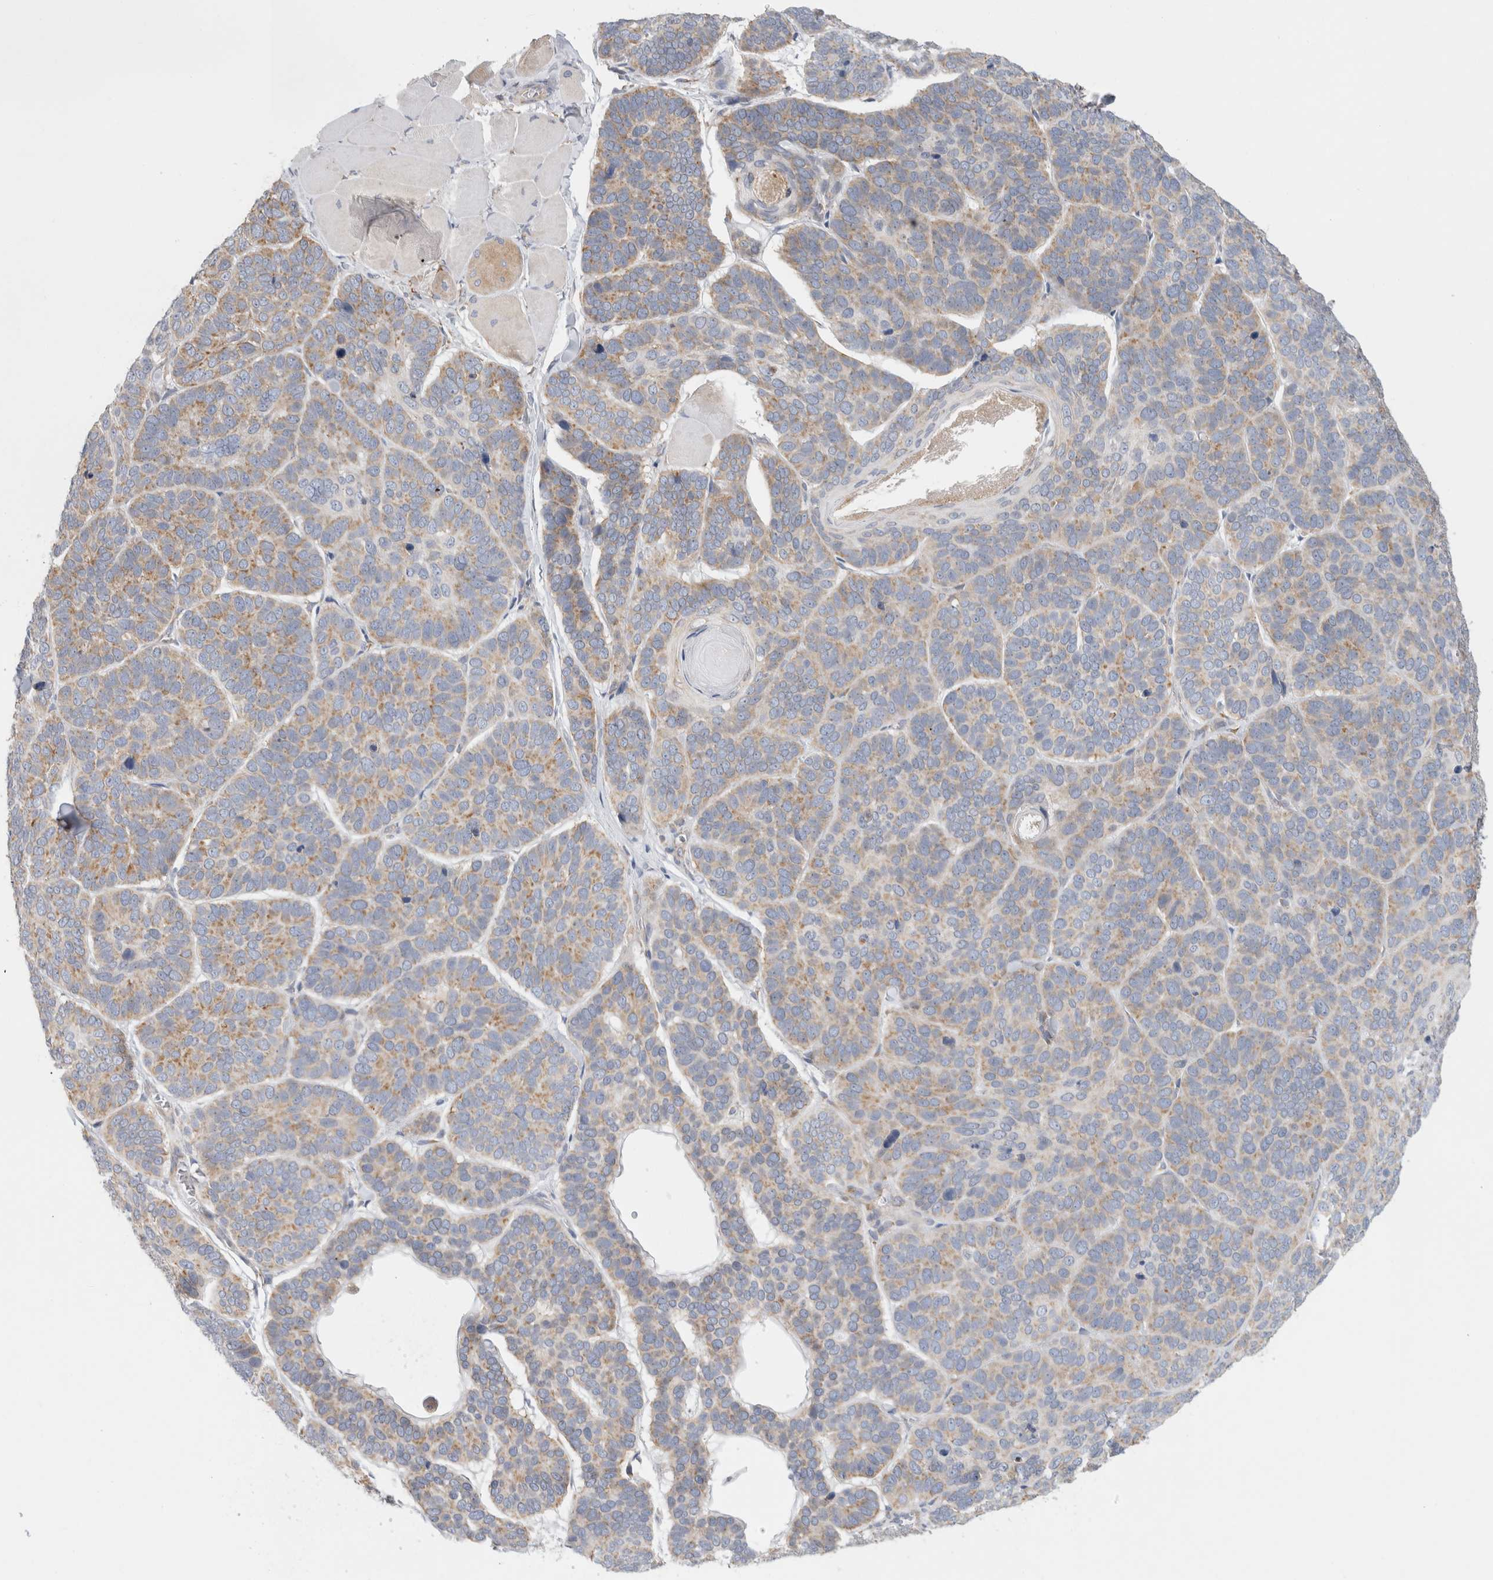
{"staining": {"intensity": "weak", "quantity": ">75%", "location": "cytoplasmic/membranous"}, "tissue": "skin cancer", "cell_type": "Tumor cells", "image_type": "cancer", "snomed": [{"axis": "morphology", "description": "Basal cell carcinoma"}, {"axis": "topography", "description": "Skin"}], "caption": "An image of skin basal cell carcinoma stained for a protein reveals weak cytoplasmic/membranous brown staining in tumor cells. The staining is performed using DAB brown chromogen to label protein expression. The nuclei are counter-stained blue using hematoxylin.", "gene": "RPN2", "patient": {"sex": "male", "age": 62}}